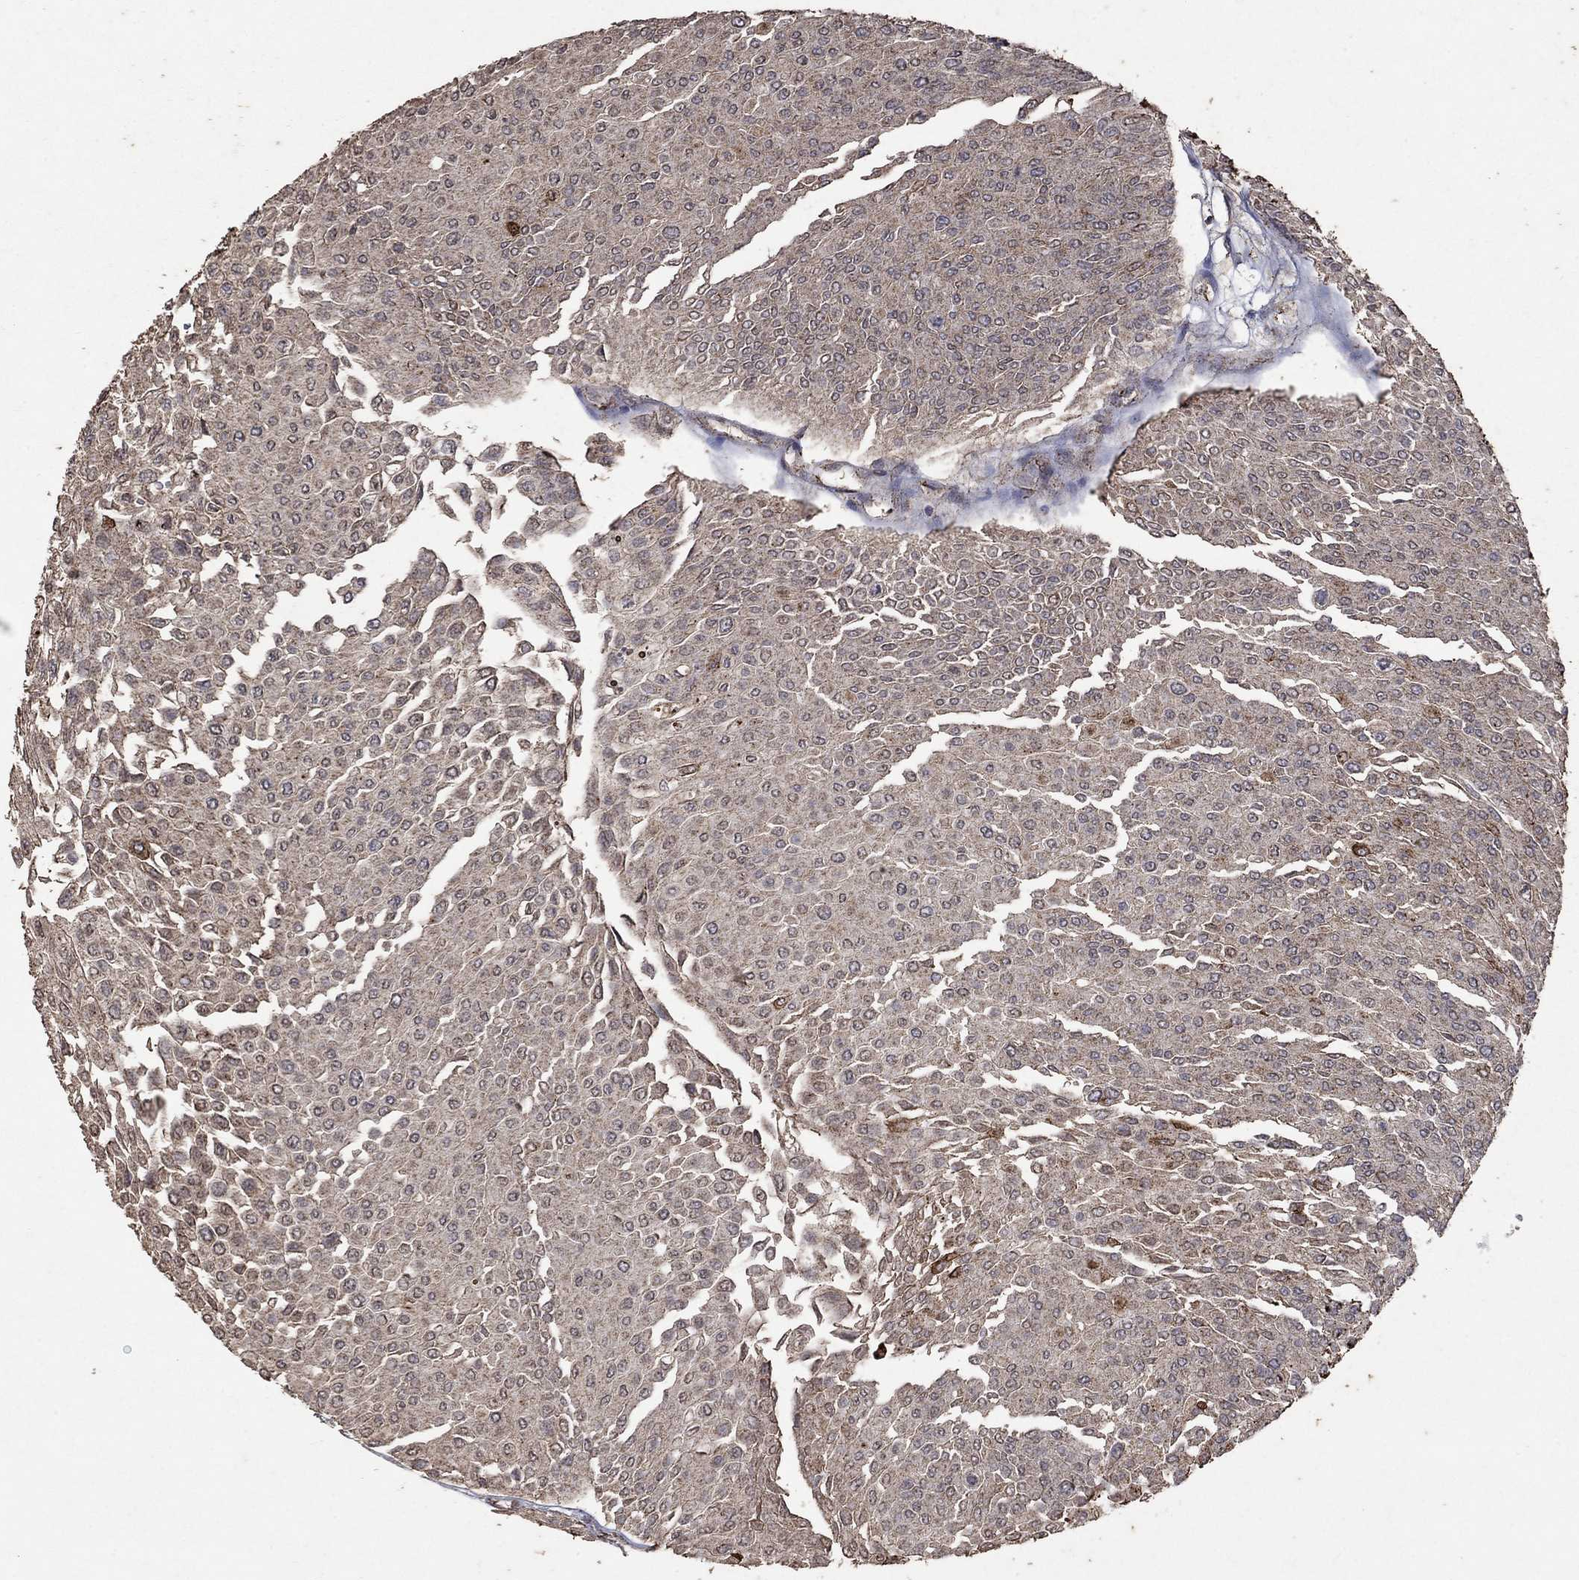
{"staining": {"intensity": "strong", "quantity": "<25%", "location": "cytoplasmic/membranous"}, "tissue": "urothelial cancer", "cell_type": "Tumor cells", "image_type": "cancer", "snomed": [{"axis": "morphology", "description": "Urothelial carcinoma, Low grade"}, {"axis": "topography", "description": "Urinary bladder"}], "caption": "This histopathology image demonstrates immunohistochemistry staining of urothelial cancer, with medium strong cytoplasmic/membranous positivity in approximately <25% of tumor cells.", "gene": "CD24", "patient": {"sex": "male", "age": 67}}